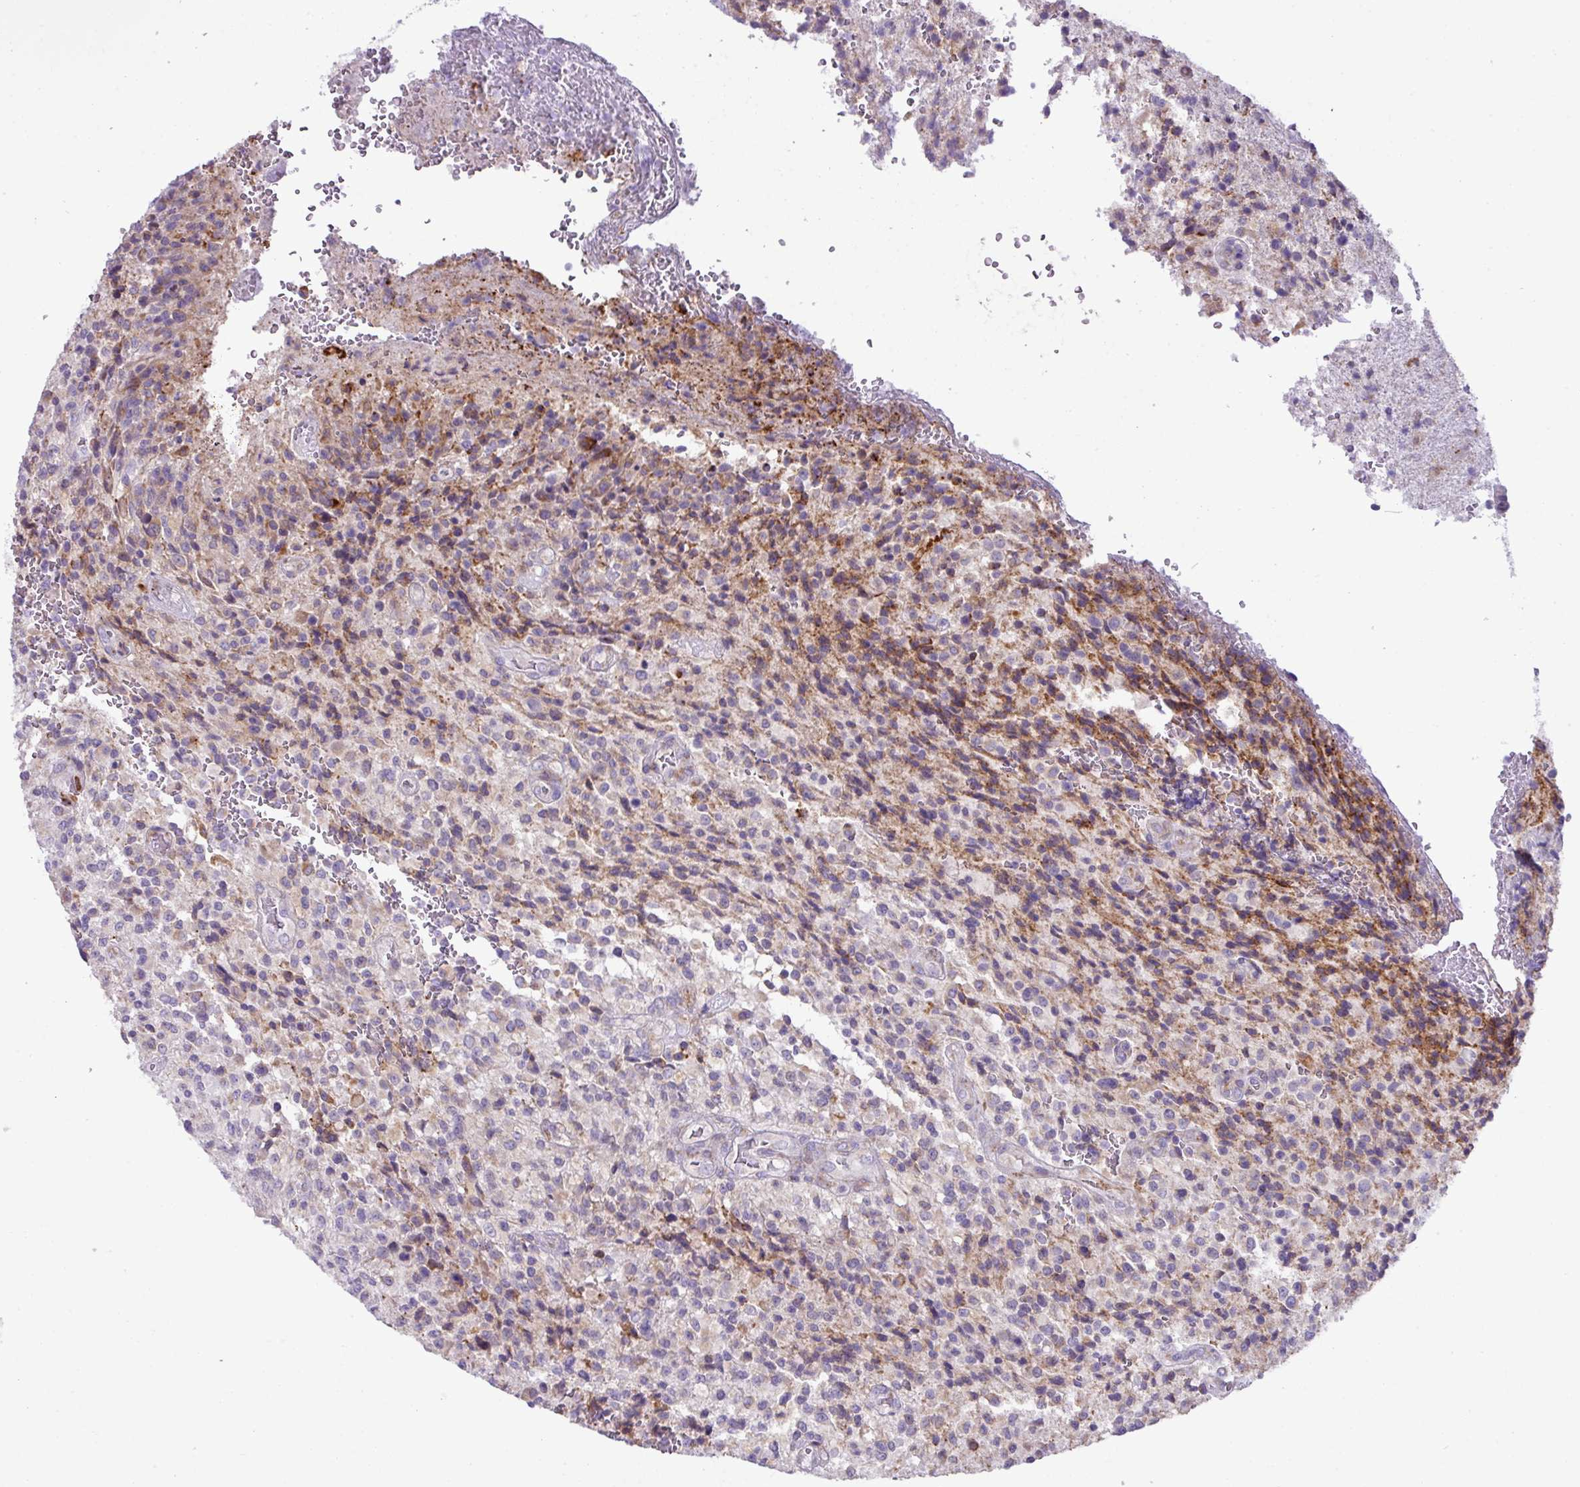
{"staining": {"intensity": "moderate", "quantity": "<25%", "location": "cytoplasmic/membranous"}, "tissue": "glioma", "cell_type": "Tumor cells", "image_type": "cancer", "snomed": [{"axis": "morphology", "description": "Normal tissue, NOS"}, {"axis": "morphology", "description": "Glioma, malignant, High grade"}, {"axis": "topography", "description": "Cerebral cortex"}], "caption": "The immunohistochemical stain labels moderate cytoplasmic/membranous positivity in tumor cells of glioma tissue.", "gene": "RGS21", "patient": {"sex": "male", "age": 56}}